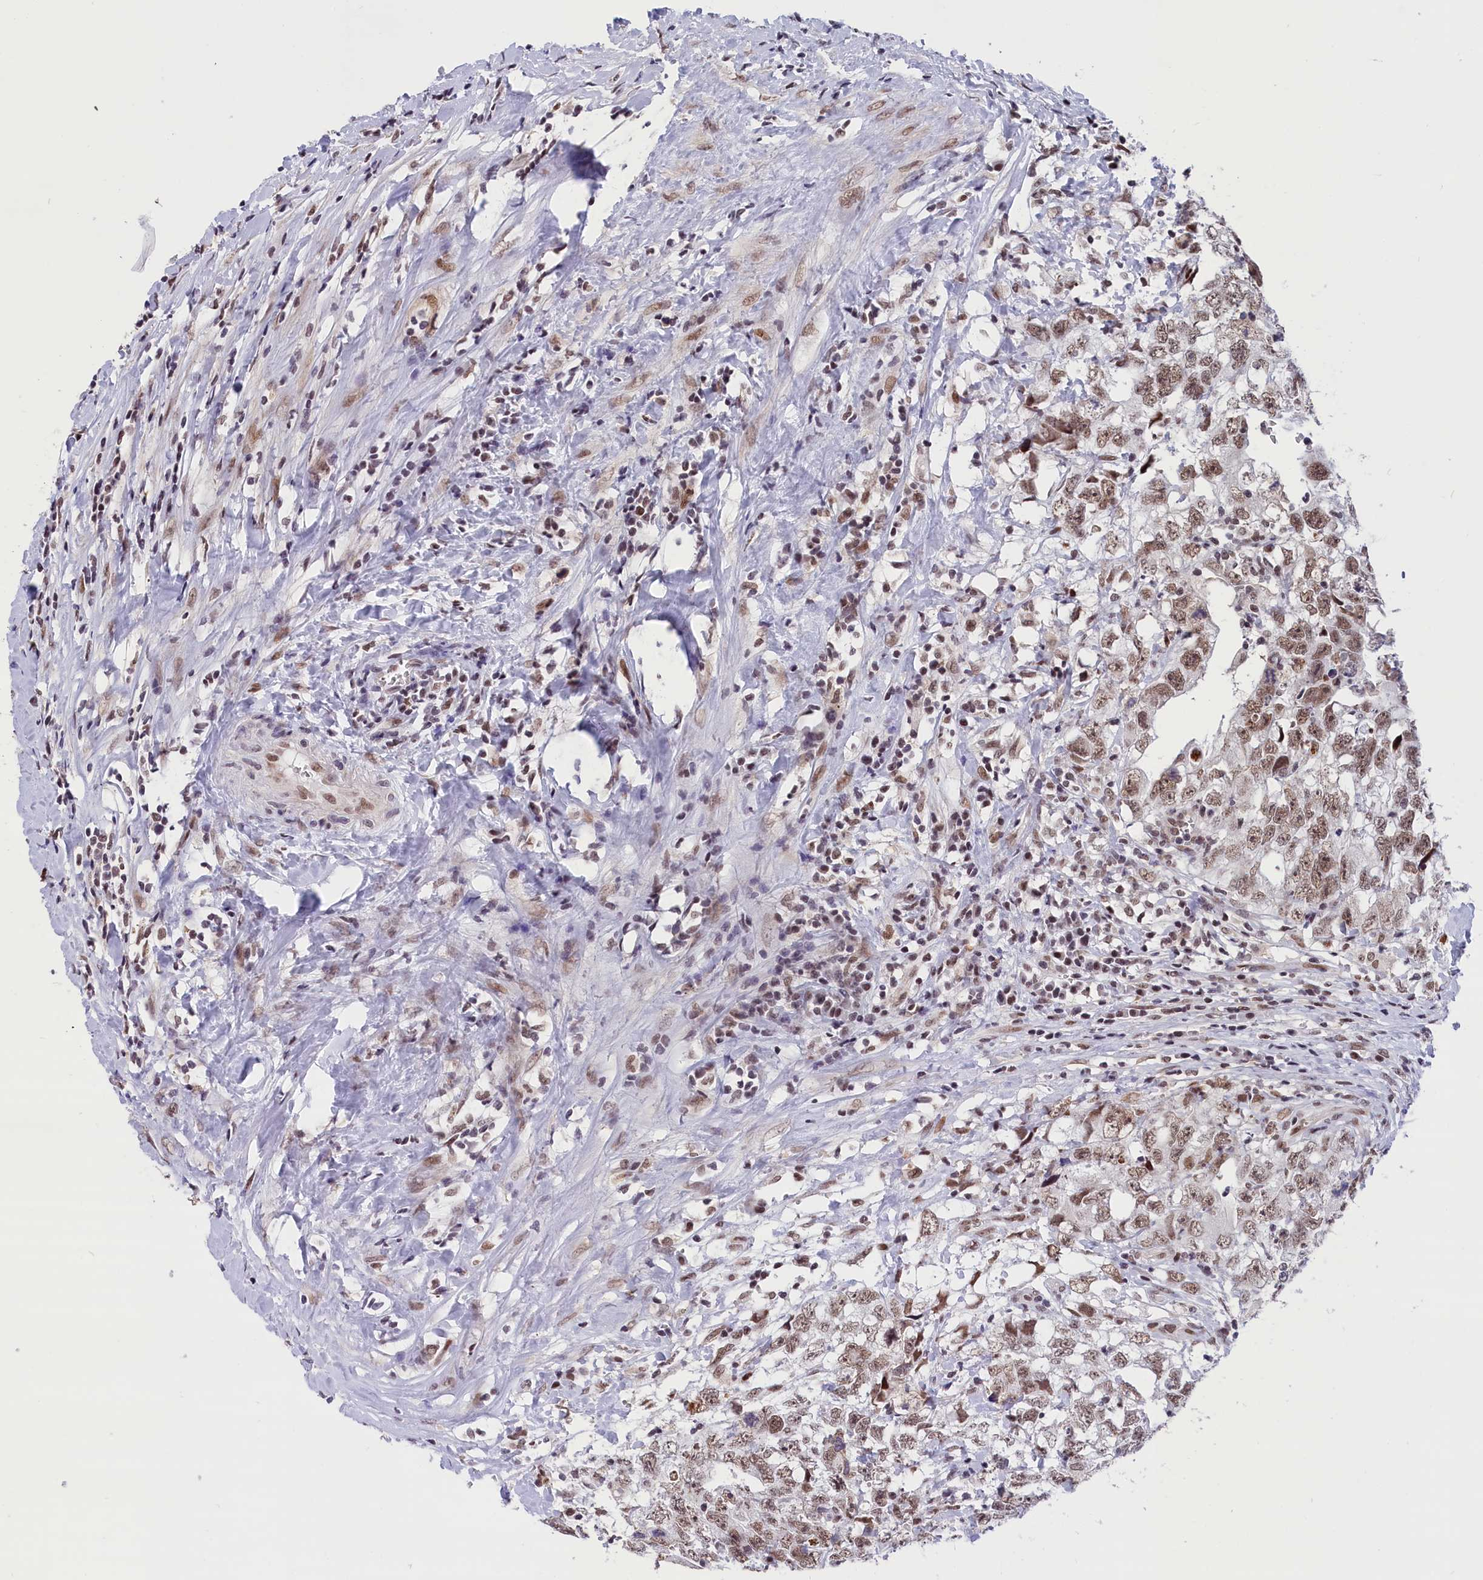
{"staining": {"intensity": "moderate", "quantity": ">75%", "location": "nuclear"}, "tissue": "testis cancer", "cell_type": "Tumor cells", "image_type": "cancer", "snomed": [{"axis": "morphology", "description": "Seminoma, NOS"}, {"axis": "morphology", "description": "Carcinoma, Embryonal, NOS"}, {"axis": "topography", "description": "Testis"}], "caption": "Testis cancer (seminoma) was stained to show a protein in brown. There is medium levels of moderate nuclear expression in about >75% of tumor cells.", "gene": "CDYL2", "patient": {"sex": "male", "age": 29}}